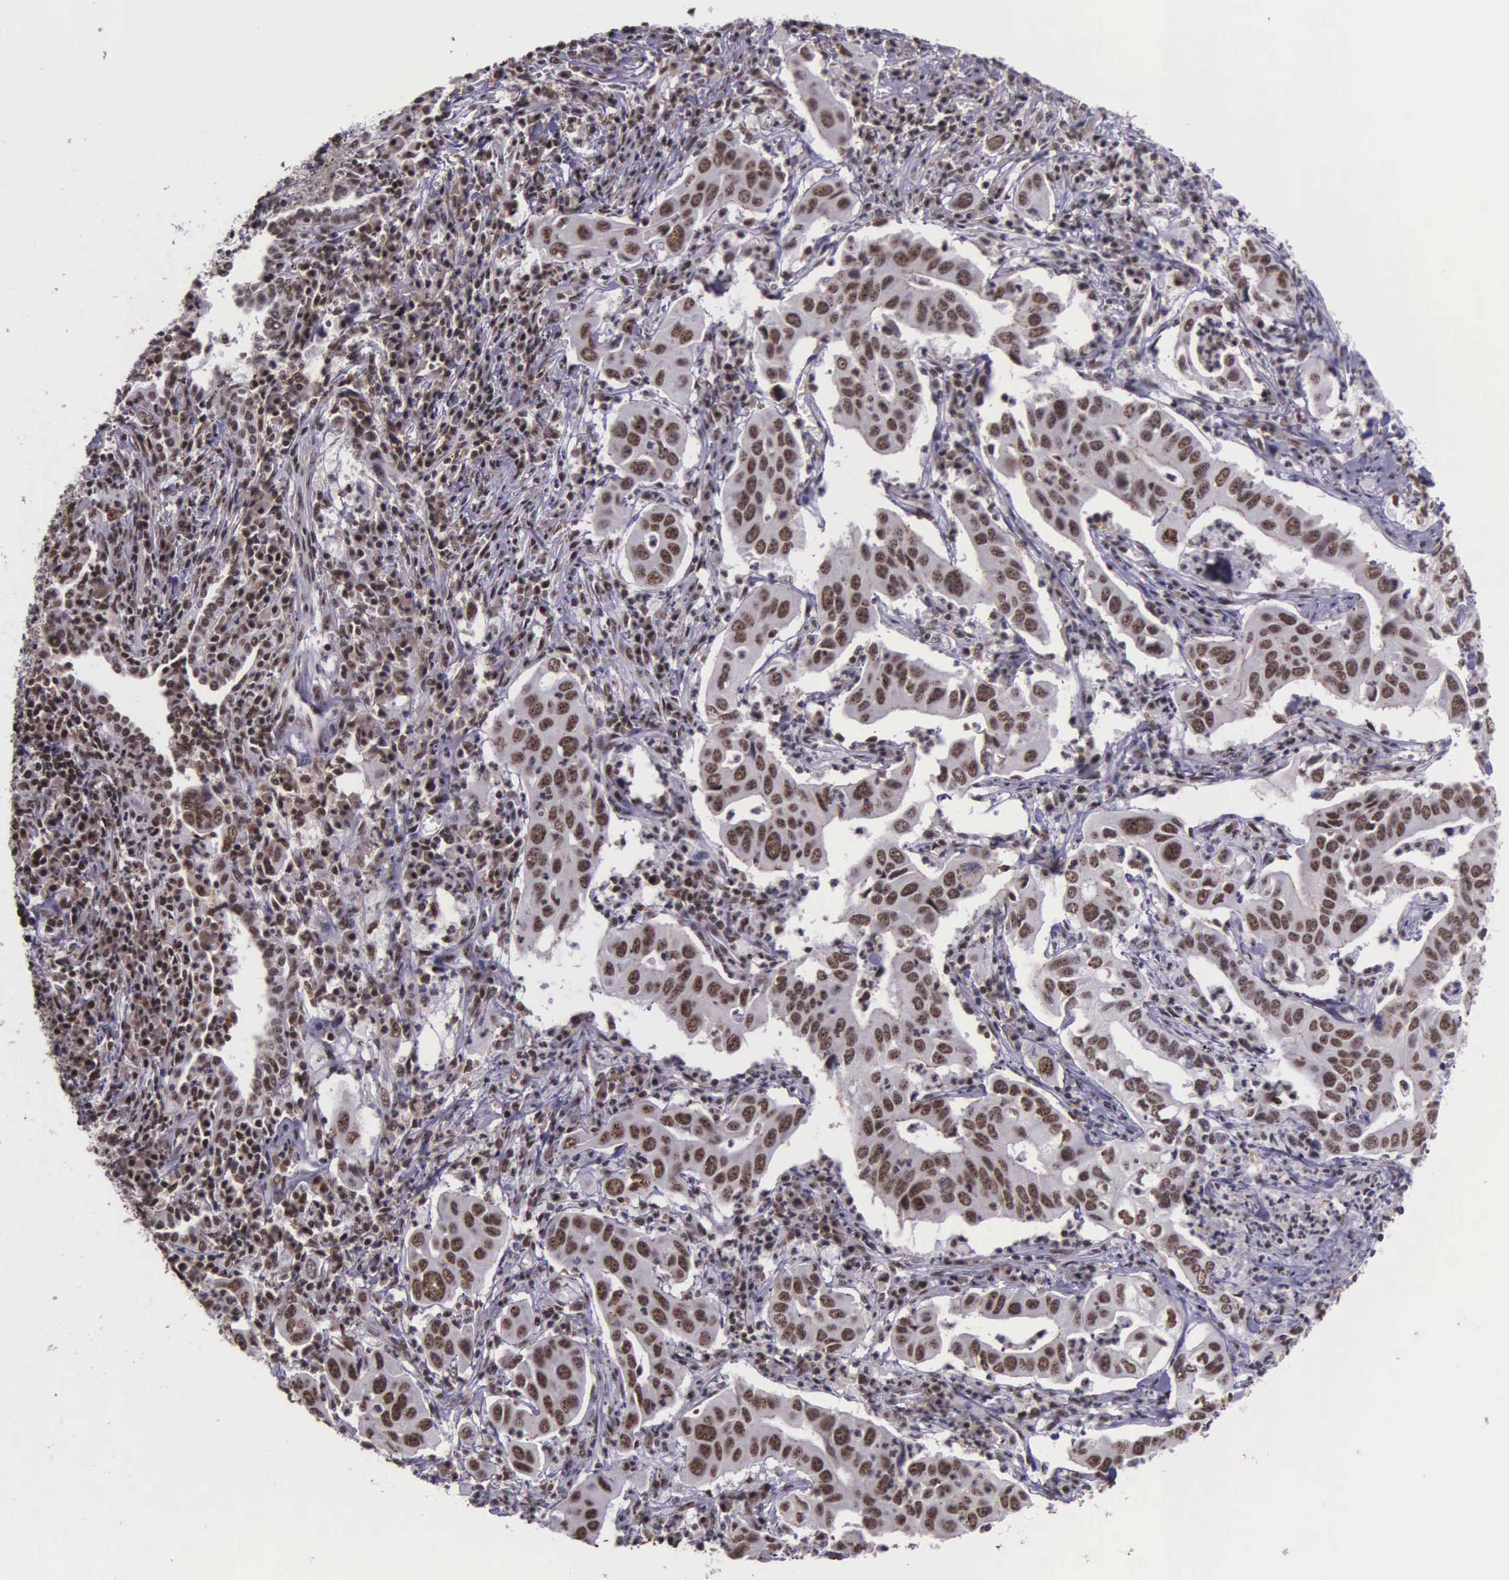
{"staining": {"intensity": "weak", "quantity": ">75%", "location": "nuclear"}, "tissue": "lung cancer", "cell_type": "Tumor cells", "image_type": "cancer", "snomed": [{"axis": "morphology", "description": "Adenocarcinoma, NOS"}, {"axis": "topography", "description": "Lung"}], "caption": "Protein expression analysis of human adenocarcinoma (lung) reveals weak nuclear expression in about >75% of tumor cells.", "gene": "FAM47A", "patient": {"sex": "male", "age": 48}}